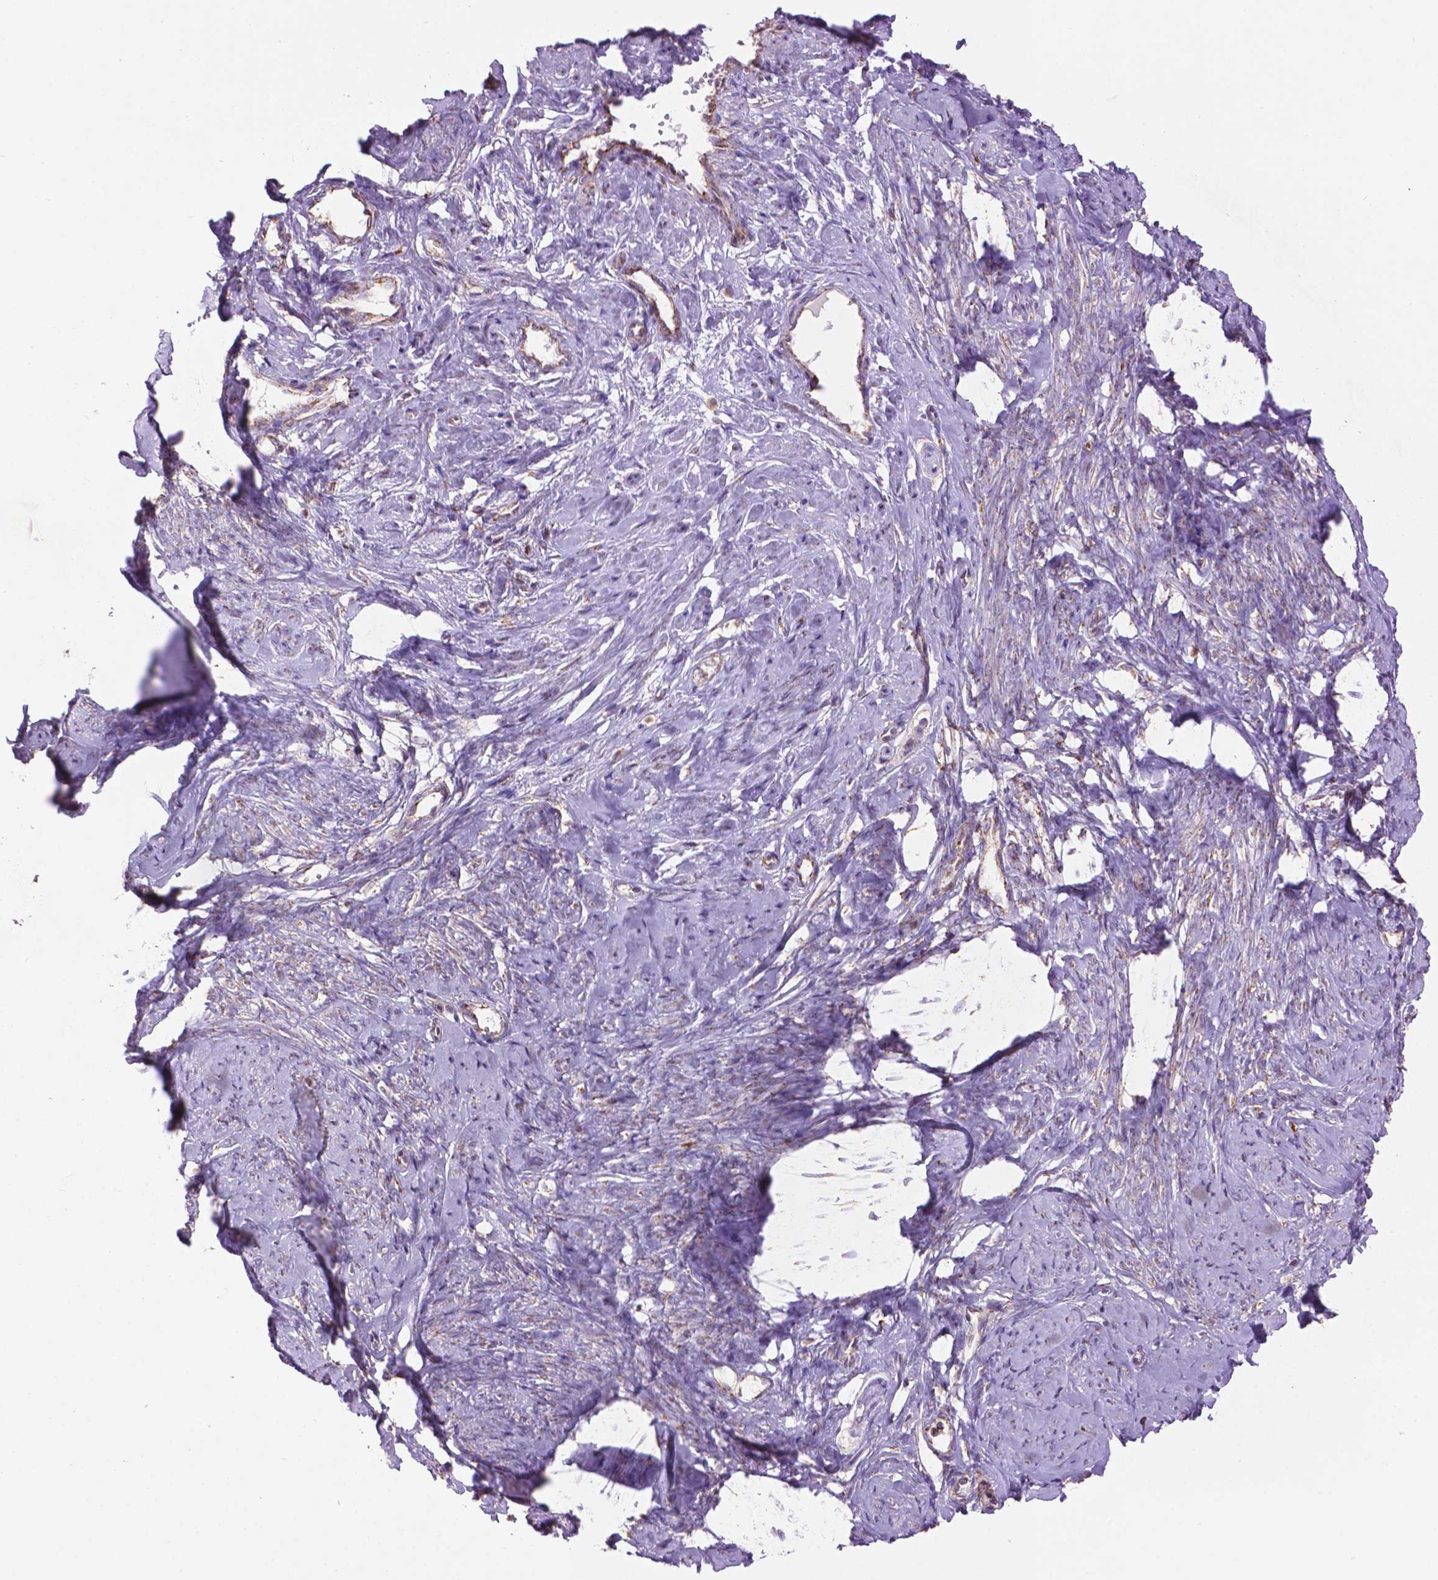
{"staining": {"intensity": "negative", "quantity": "none", "location": "none"}, "tissue": "smooth muscle", "cell_type": "Smooth muscle cells", "image_type": "normal", "snomed": [{"axis": "morphology", "description": "Normal tissue, NOS"}, {"axis": "topography", "description": "Smooth muscle"}], "caption": "DAB immunohistochemical staining of benign smooth muscle demonstrates no significant positivity in smooth muscle cells. Nuclei are stained in blue.", "gene": "PYCR3", "patient": {"sex": "female", "age": 48}}